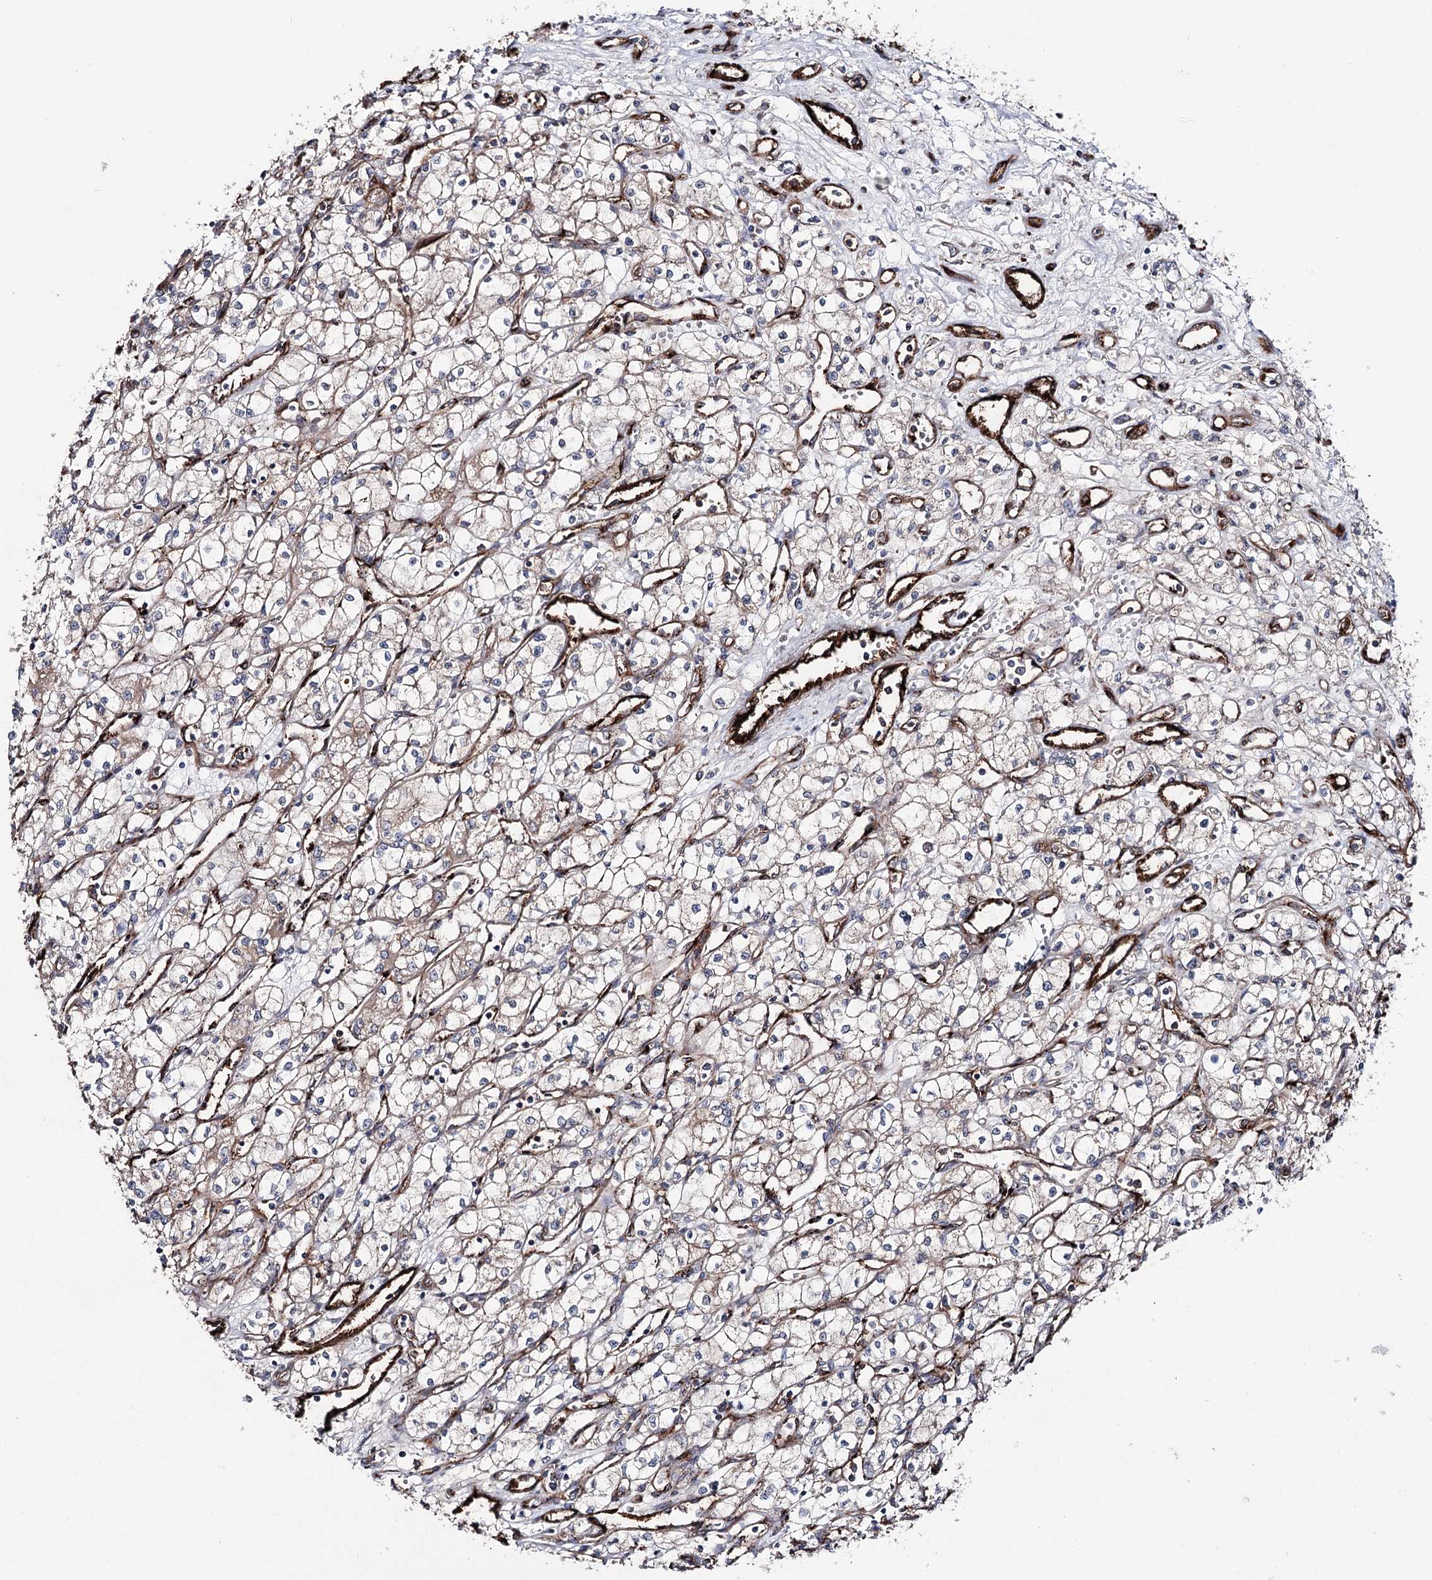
{"staining": {"intensity": "weak", "quantity": "25%-75%", "location": "cytoplasmic/membranous"}, "tissue": "renal cancer", "cell_type": "Tumor cells", "image_type": "cancer", "snomed": [{"axis": "morphology", "description": "Adenocarcinoma, NOS"}, {"axis": "topography", "description": "Kidney"}], "caption": "Protein expression analysis of renal cancer (adenocarcinoma) demonstrates weak cytoplasmic/membranous positivity in about 25%-75% of tumor cells.", "gene": "MIB1", "patient": {"sex": "male", "age": 59}}